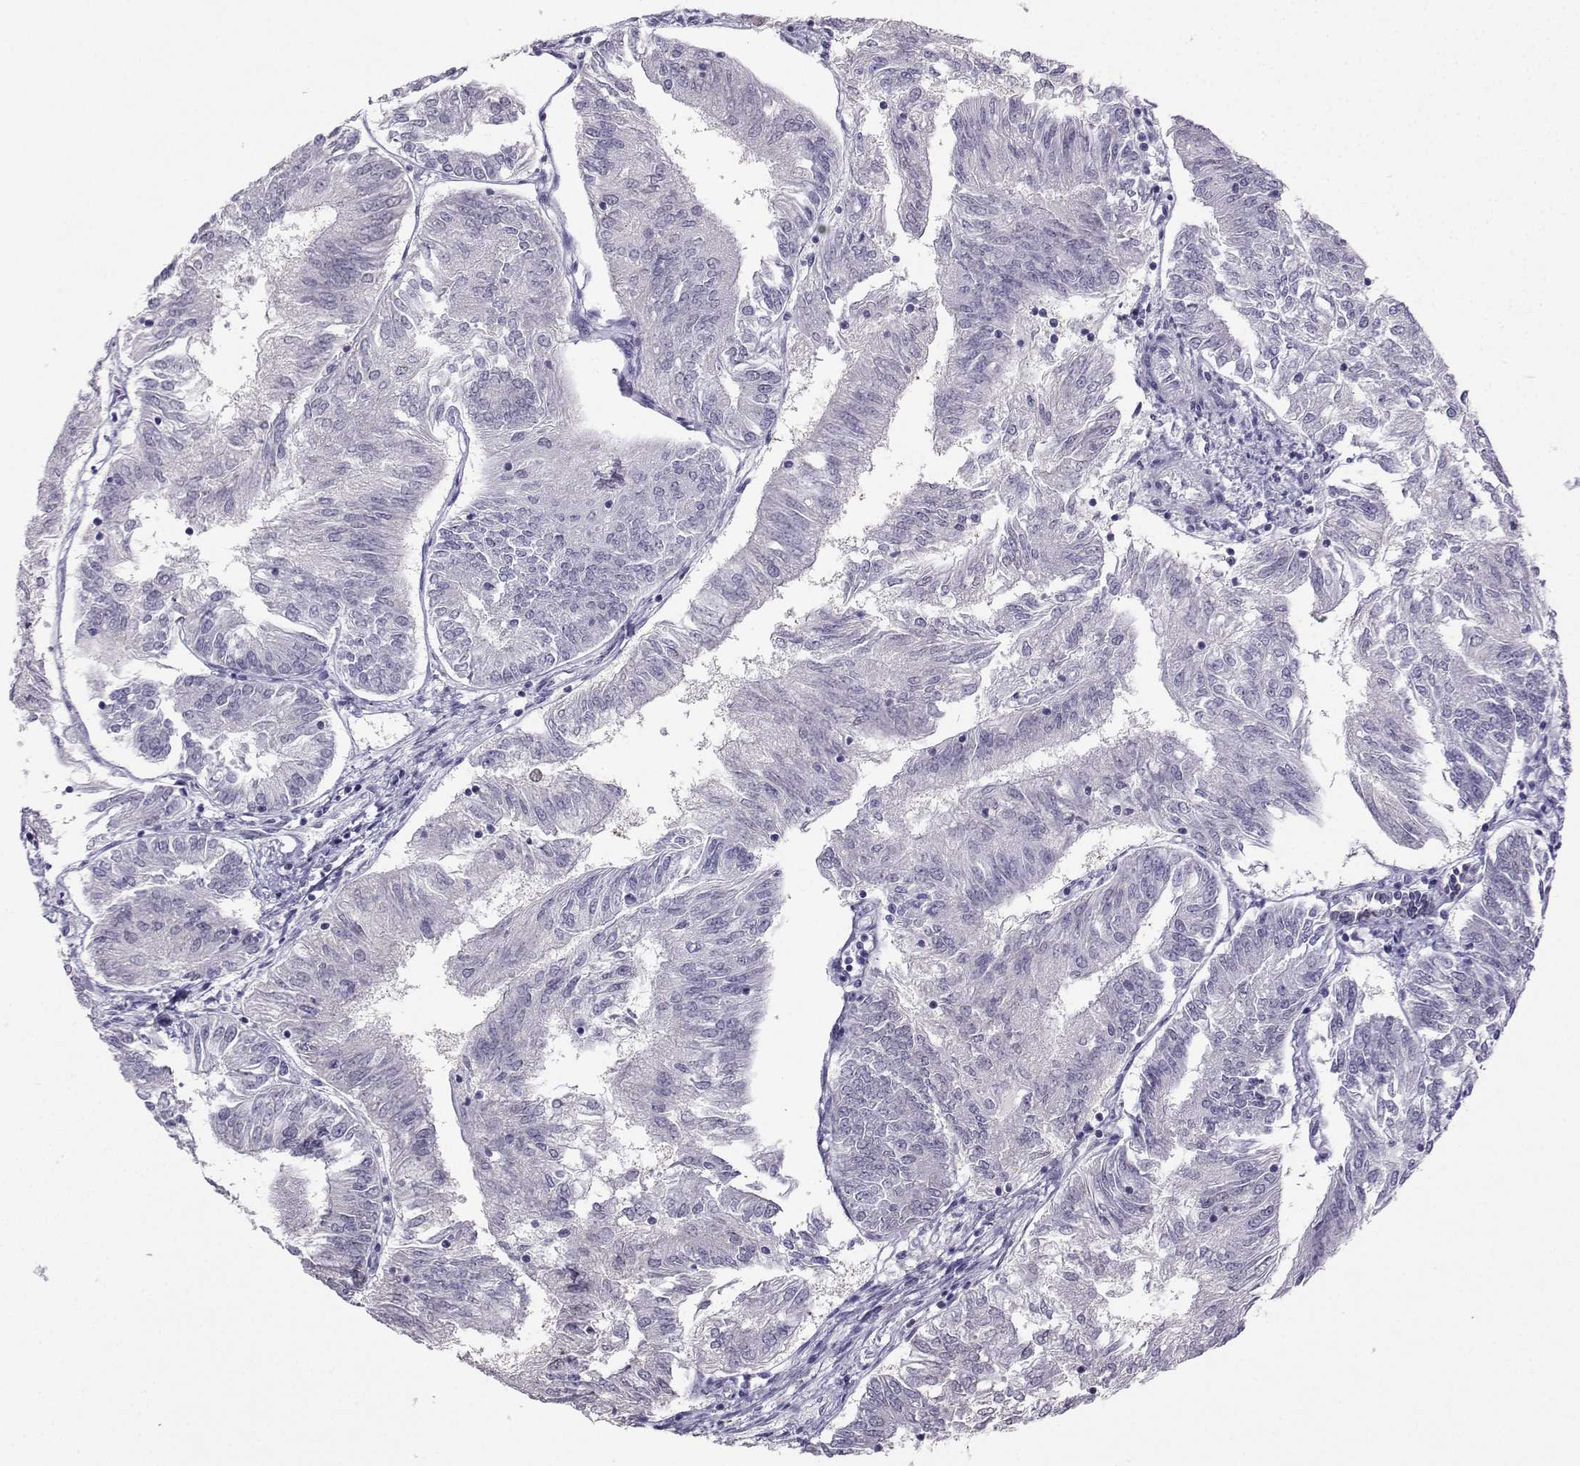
{"staining": {"intensity": "negative", "quantity": "none", "location": "none"}, "tissue": "endometrial cancer", "cell_type": "Tumor cells", "image_type": "cancer", "snomed": [{"axis": "morphology", "description": "Adenocarcinoma, NOS"}, {"axis": "topography", "description": "Endometrium"}], "caption": "Immunohistochemical staining of endometrial adenocarcinoma shows no significant staining in tumor cells.", "gene": "TEDC2", "patient": {"sex": "female", "age": 58}}